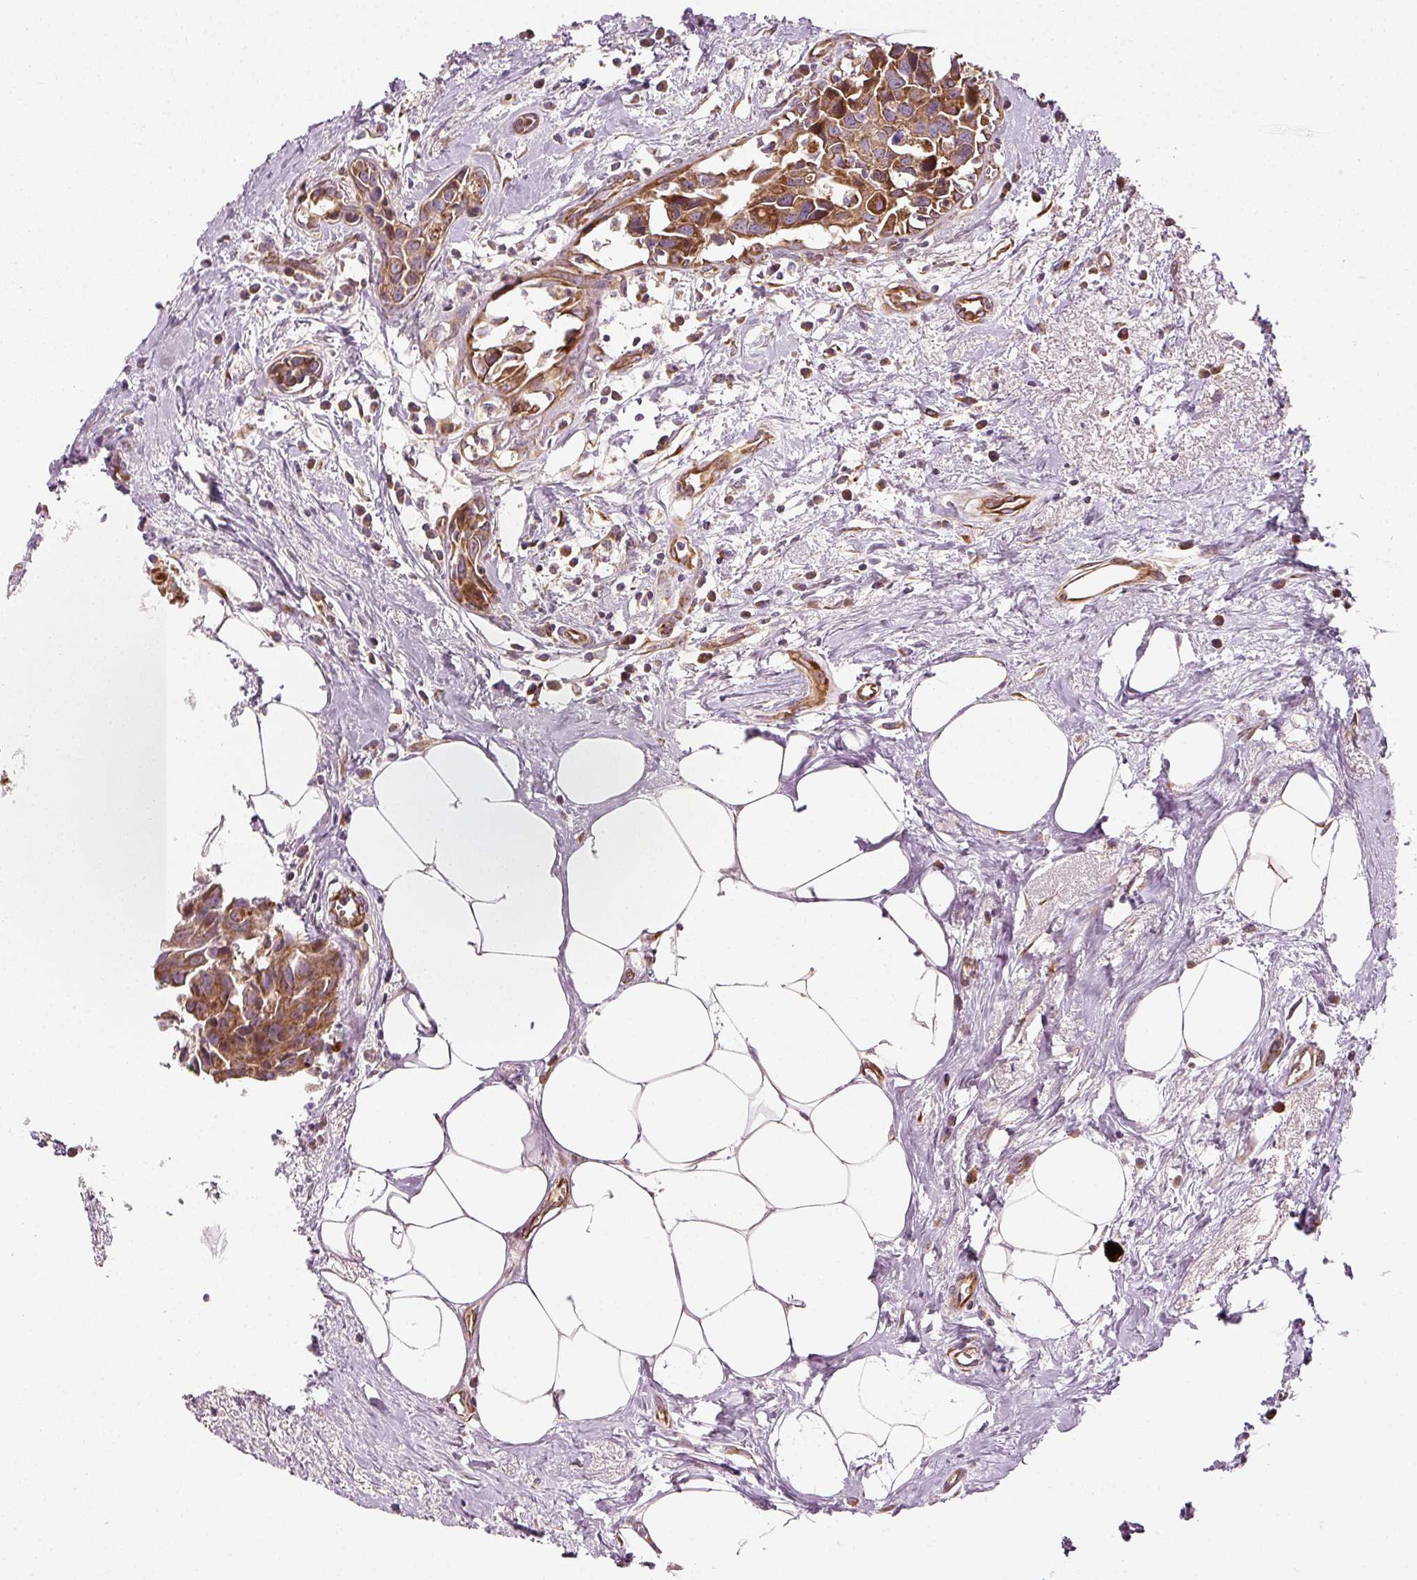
{"staining": {"intensity": "moderate", "quantity": ">75%", "location": "cytoplasmic/membranous"}, "tissue": "breast cancer", "cell_type": "Tumor cells", "image_type": "cancer", "snomed": [{"axis": "morphology", "description": "Carcinoma, NOS"}, {"axis": "topography", "description": "Breast"}], "caption": "Tumor cells reveal medium levels of moderate cytoplasmic/membranous positivity in about >75% of cells in breast carcinoma.", "gene": "ISCU", "patient": {"sex": "female", "age": 60}}